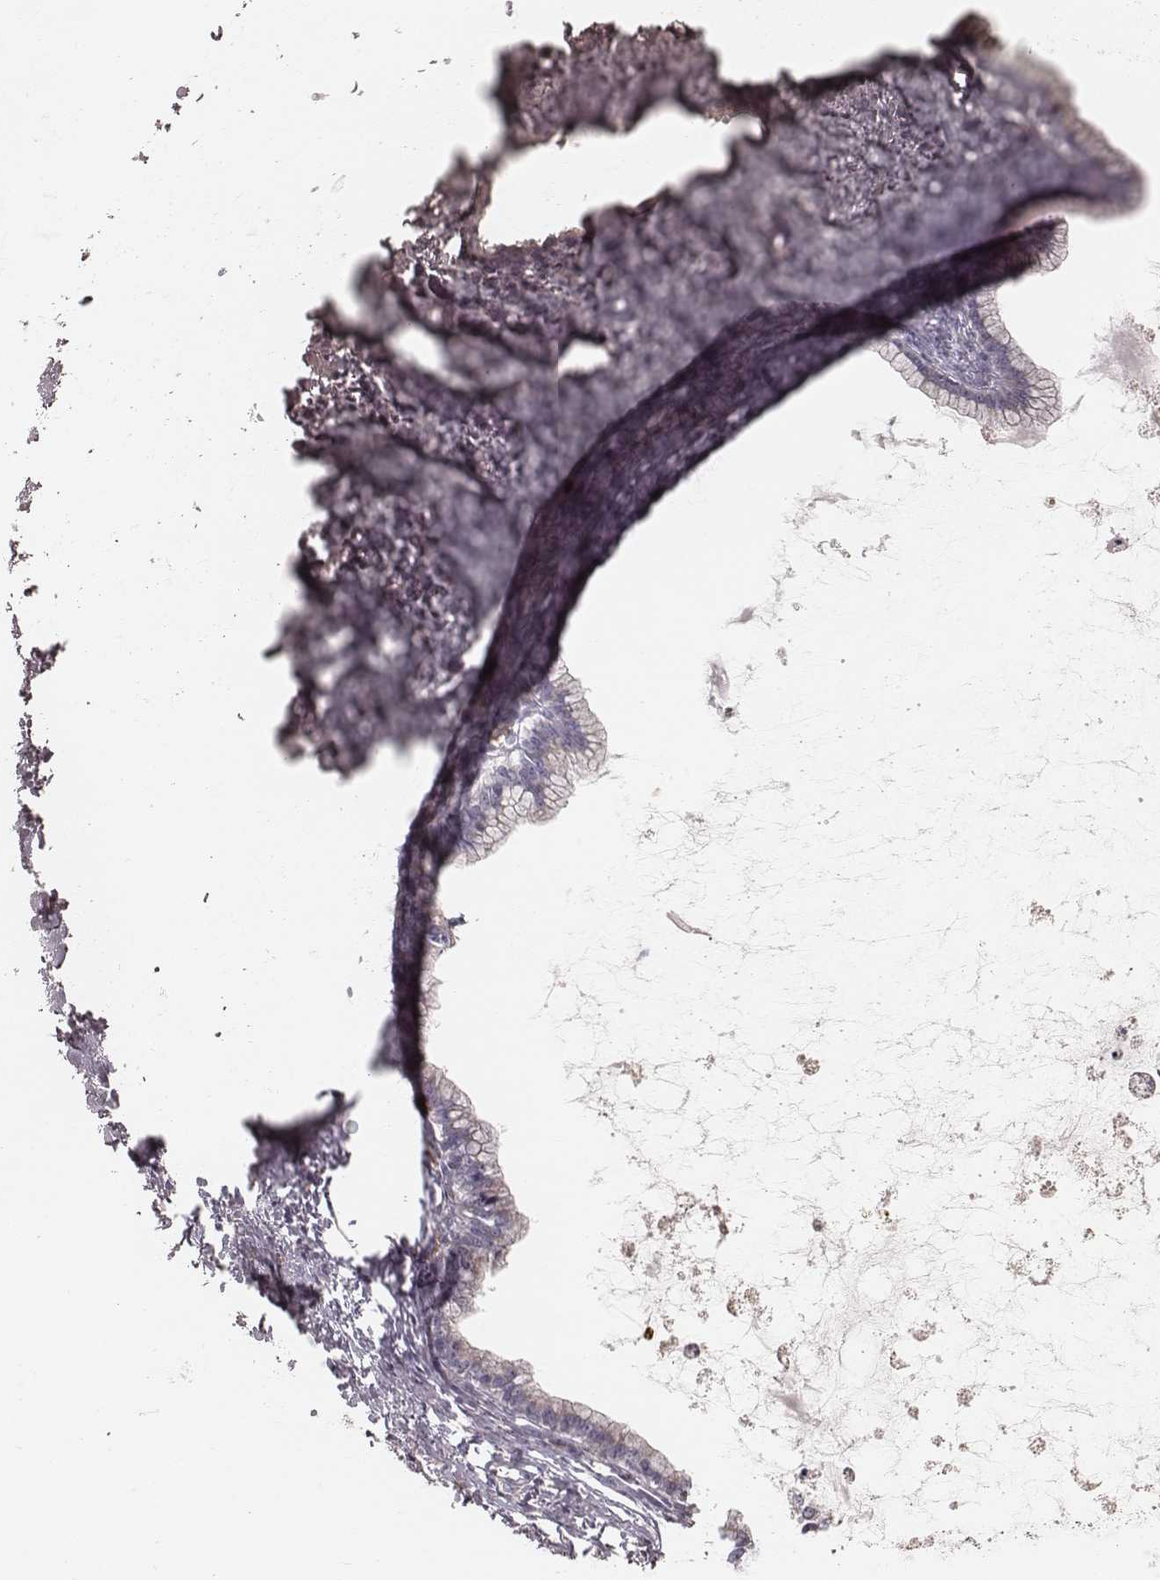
{"staining": {"intensity": "negative", "quantity": "none", "location": "none"}, "tissue": "ovarian cancer", "cell_type": "Tumor cells", "image_type": "cancer", "snomed": [{"axis": "morphology", "description": "Cystadenocarcinoma, mucinous, NOS"}, {"axis": "topography", "description": "Ovary"}], "caption": "The photomicrograph displays no staining of tumor cells in ovarian cancer.", "gene": "ABCA7", "patient": {"sex": "female", "age": 41}}